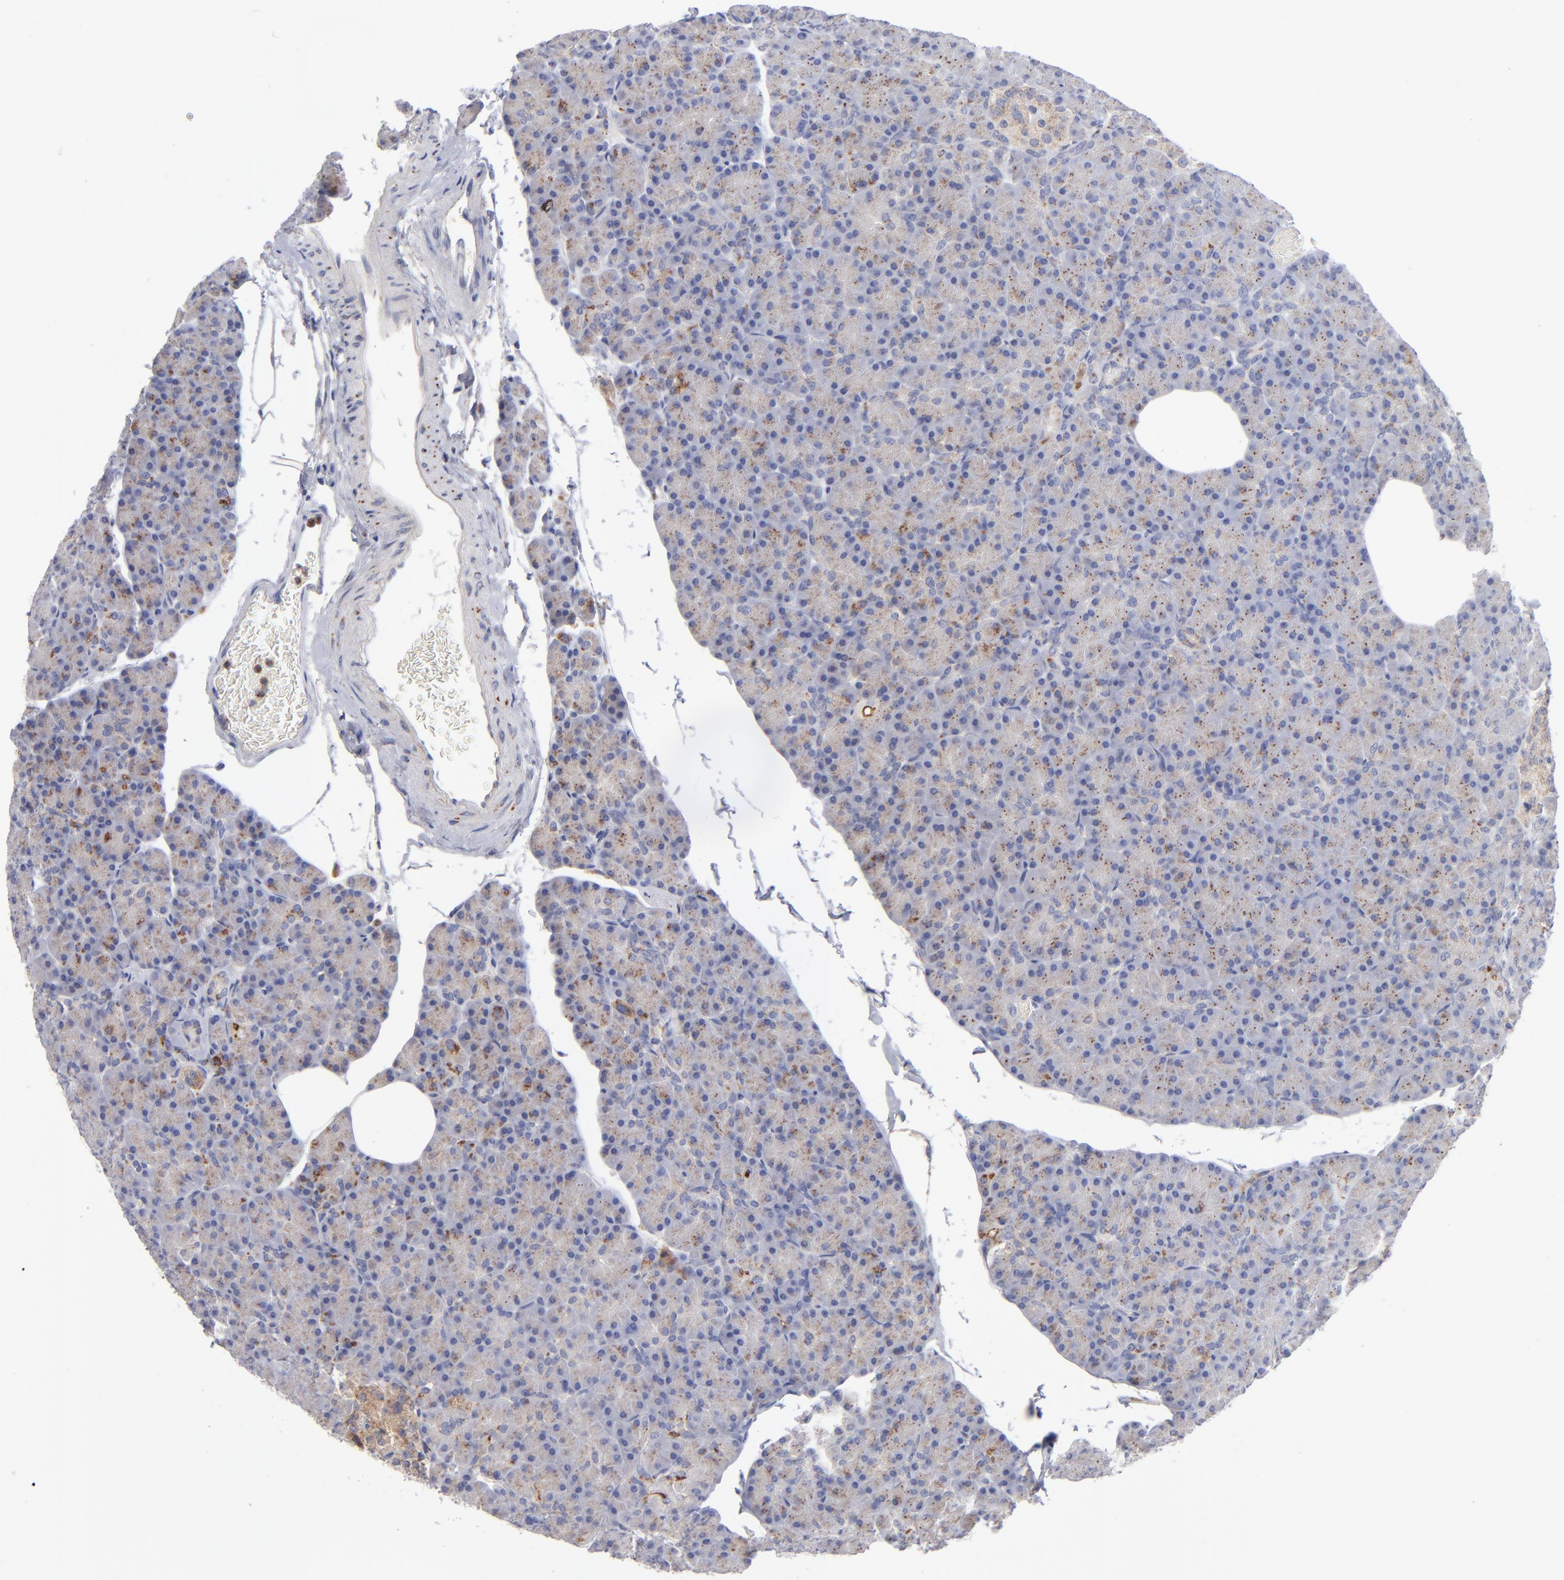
{"staining": {"intensity": "moderate", "quantity": ">75%", "location": "cytoplasmic/membranous"}, "tissue": "pancreas", "cell_type": "Exocrine glandular cells", "image_type": "normal", "snomed": [{"axis": "morphology", "description": "Normal tissue, NOS"}, {"axis": "topography", "description": "Pancreas"}], "caption": "Pancreas stained with DAB immunohistochemistry (IHC) exhibits medium levels of moderate cytoplasmic/membranous positivity in approximately >75% of exocrine glandular cells.", "gene": "RRAGA", "patient": {"sex": "female", "age": 43}}